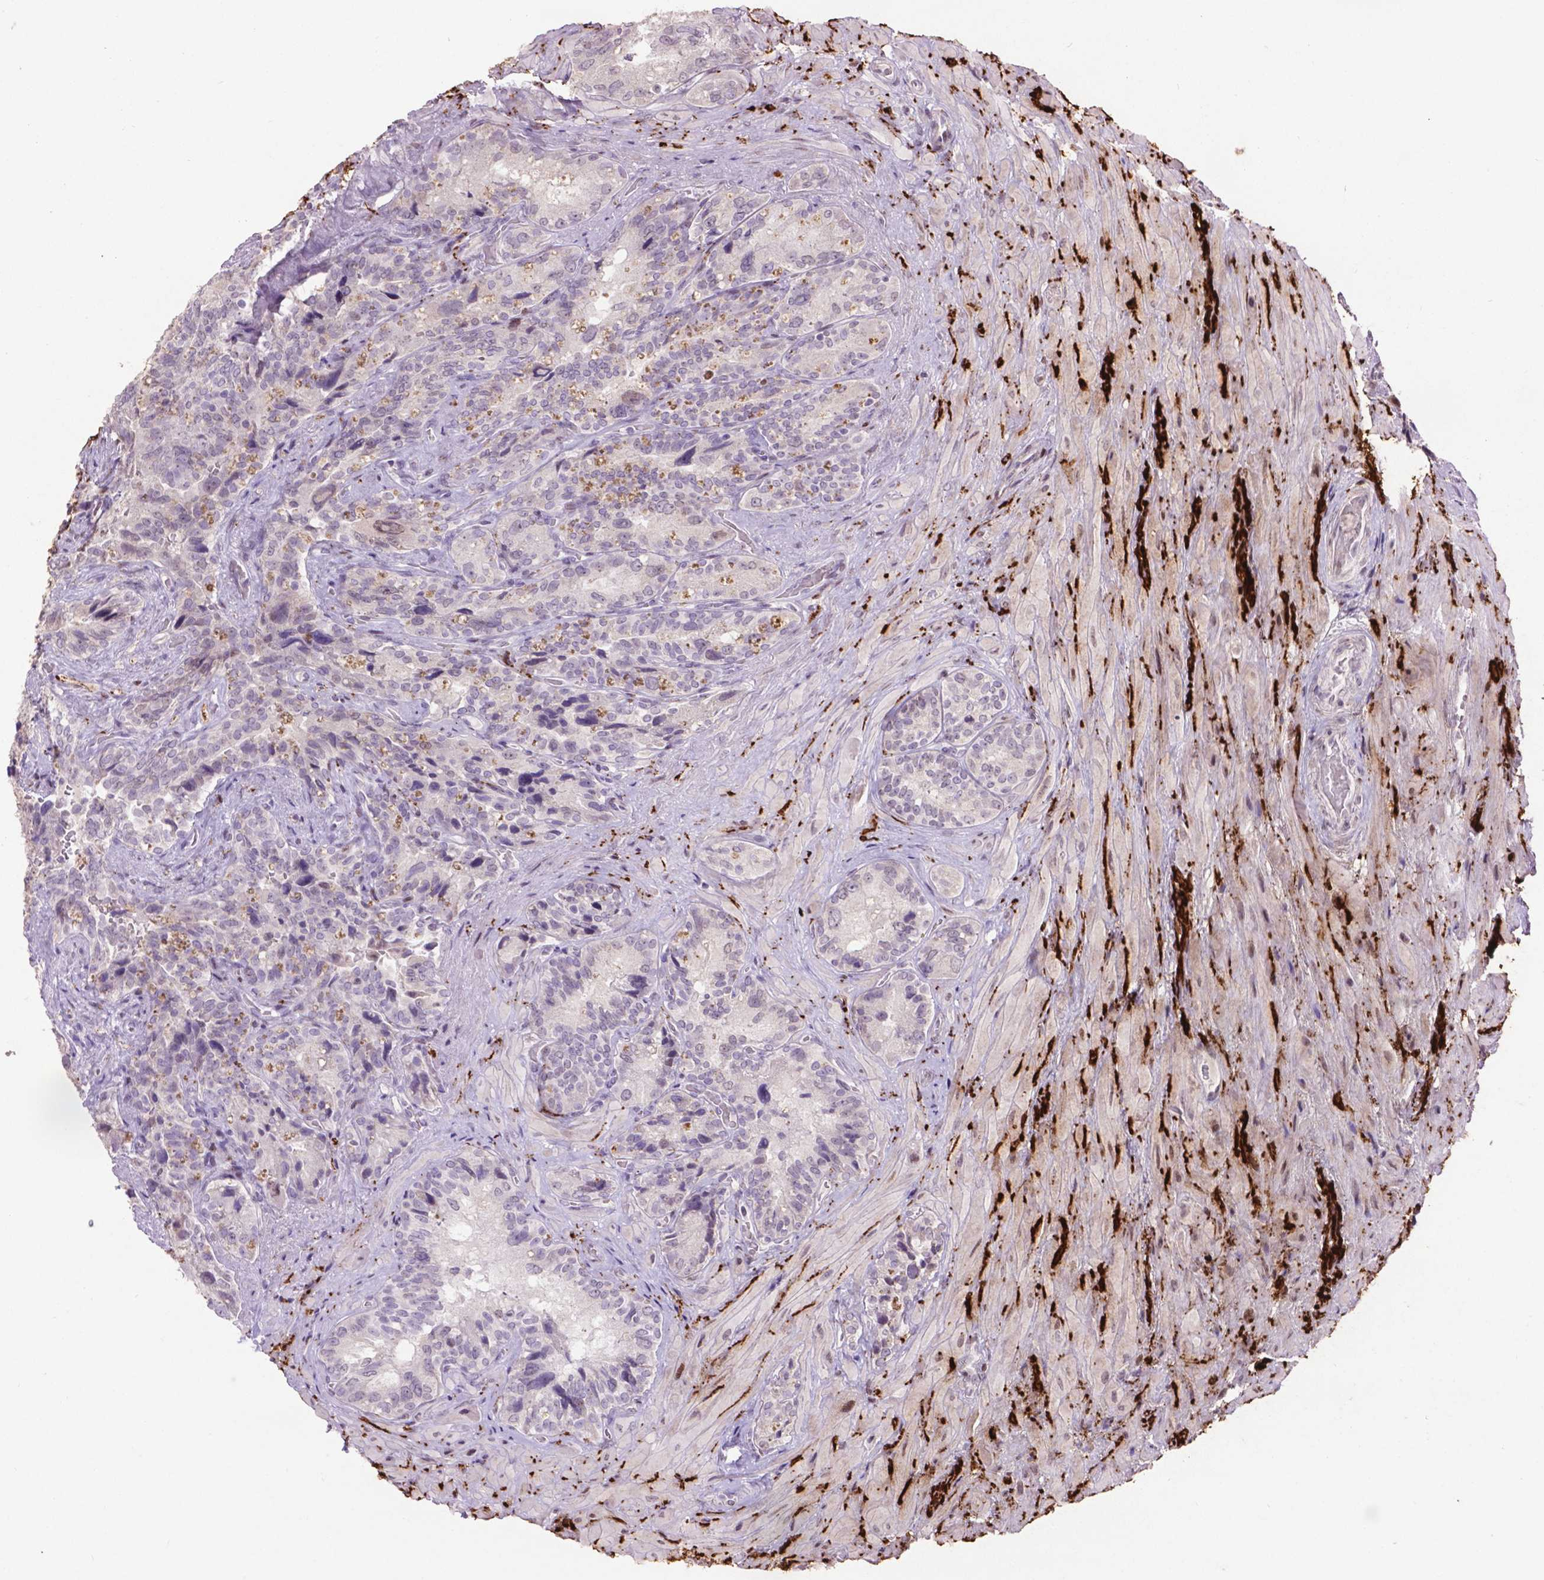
{"staining": {"intensity": "negative", "quantity": "none", "location": "none"}, "tissue": "seminal vesicle", "cell_type": "Glandular cells", "image_type": "normal", "snomed": [{"axis": "morphology", "description": "Normal tissue, NOS"}, {"axis": "topography", "description": "Seminal veicle"}], "caption": "IHC of normal human seminal vesicle demonstrates no positivity in glandular cells. Nuclei are stained in blue.", "gene": "TH", "patient": {"sex": "male", "age": 69}}